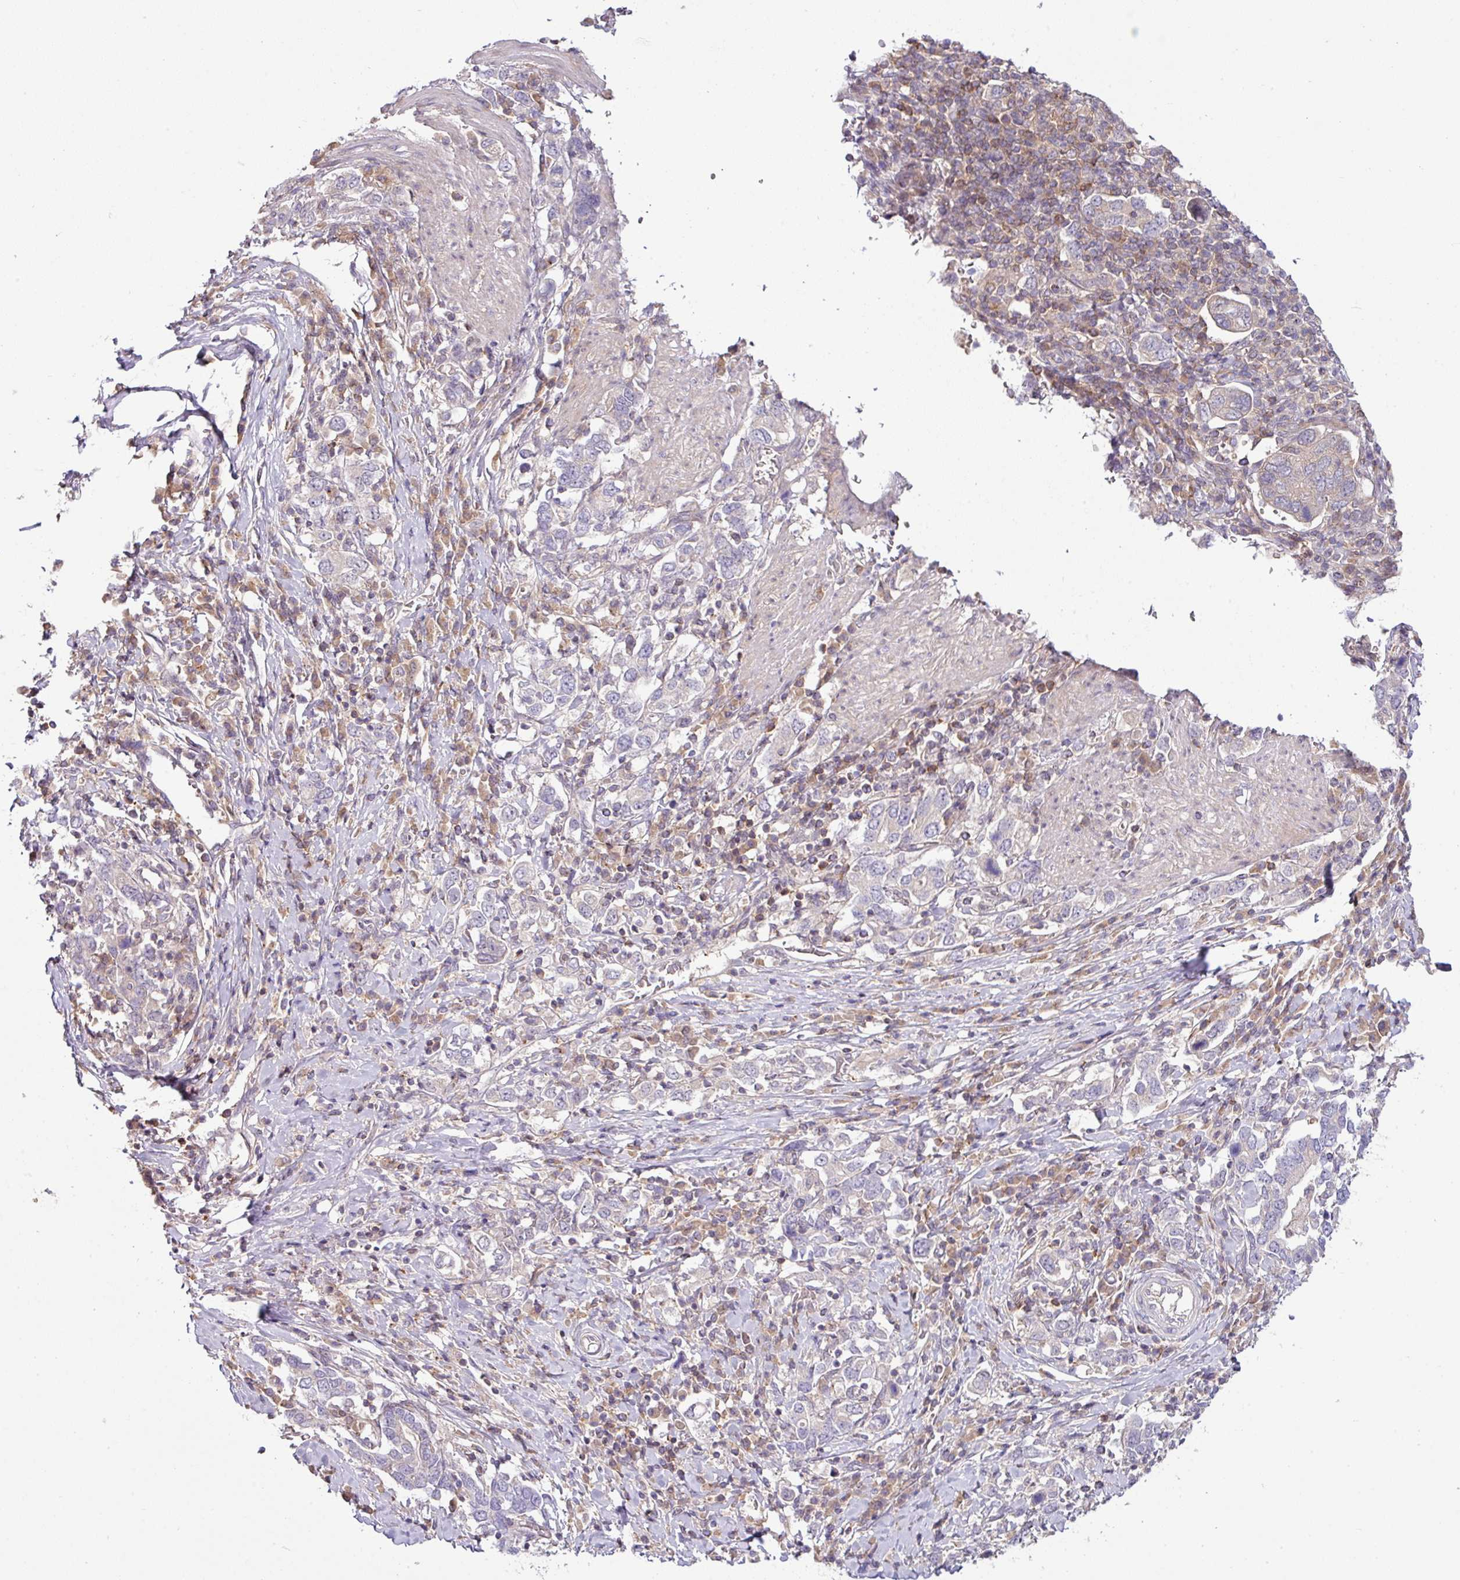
{"staining": {"intensity": "negative", "quantity": "none", "location": "none"}, "tissue": "stomach cancer", "cell_type": "Tumor cells", "image_type": "cancer", "snomed": [{"axis": "morphology", "description": "Adenocarcinoma, NOS"}, {"axis": "topography", "description": "Stomach, upper"}, {"axis": "topography", "description": "Stomach"}], "caption": "Tumor cells are negative for protein expression in human adenocarcinoma (stomach).", "gene": "SLAMF6", "patient": {"sex": "male", "age": 62}}